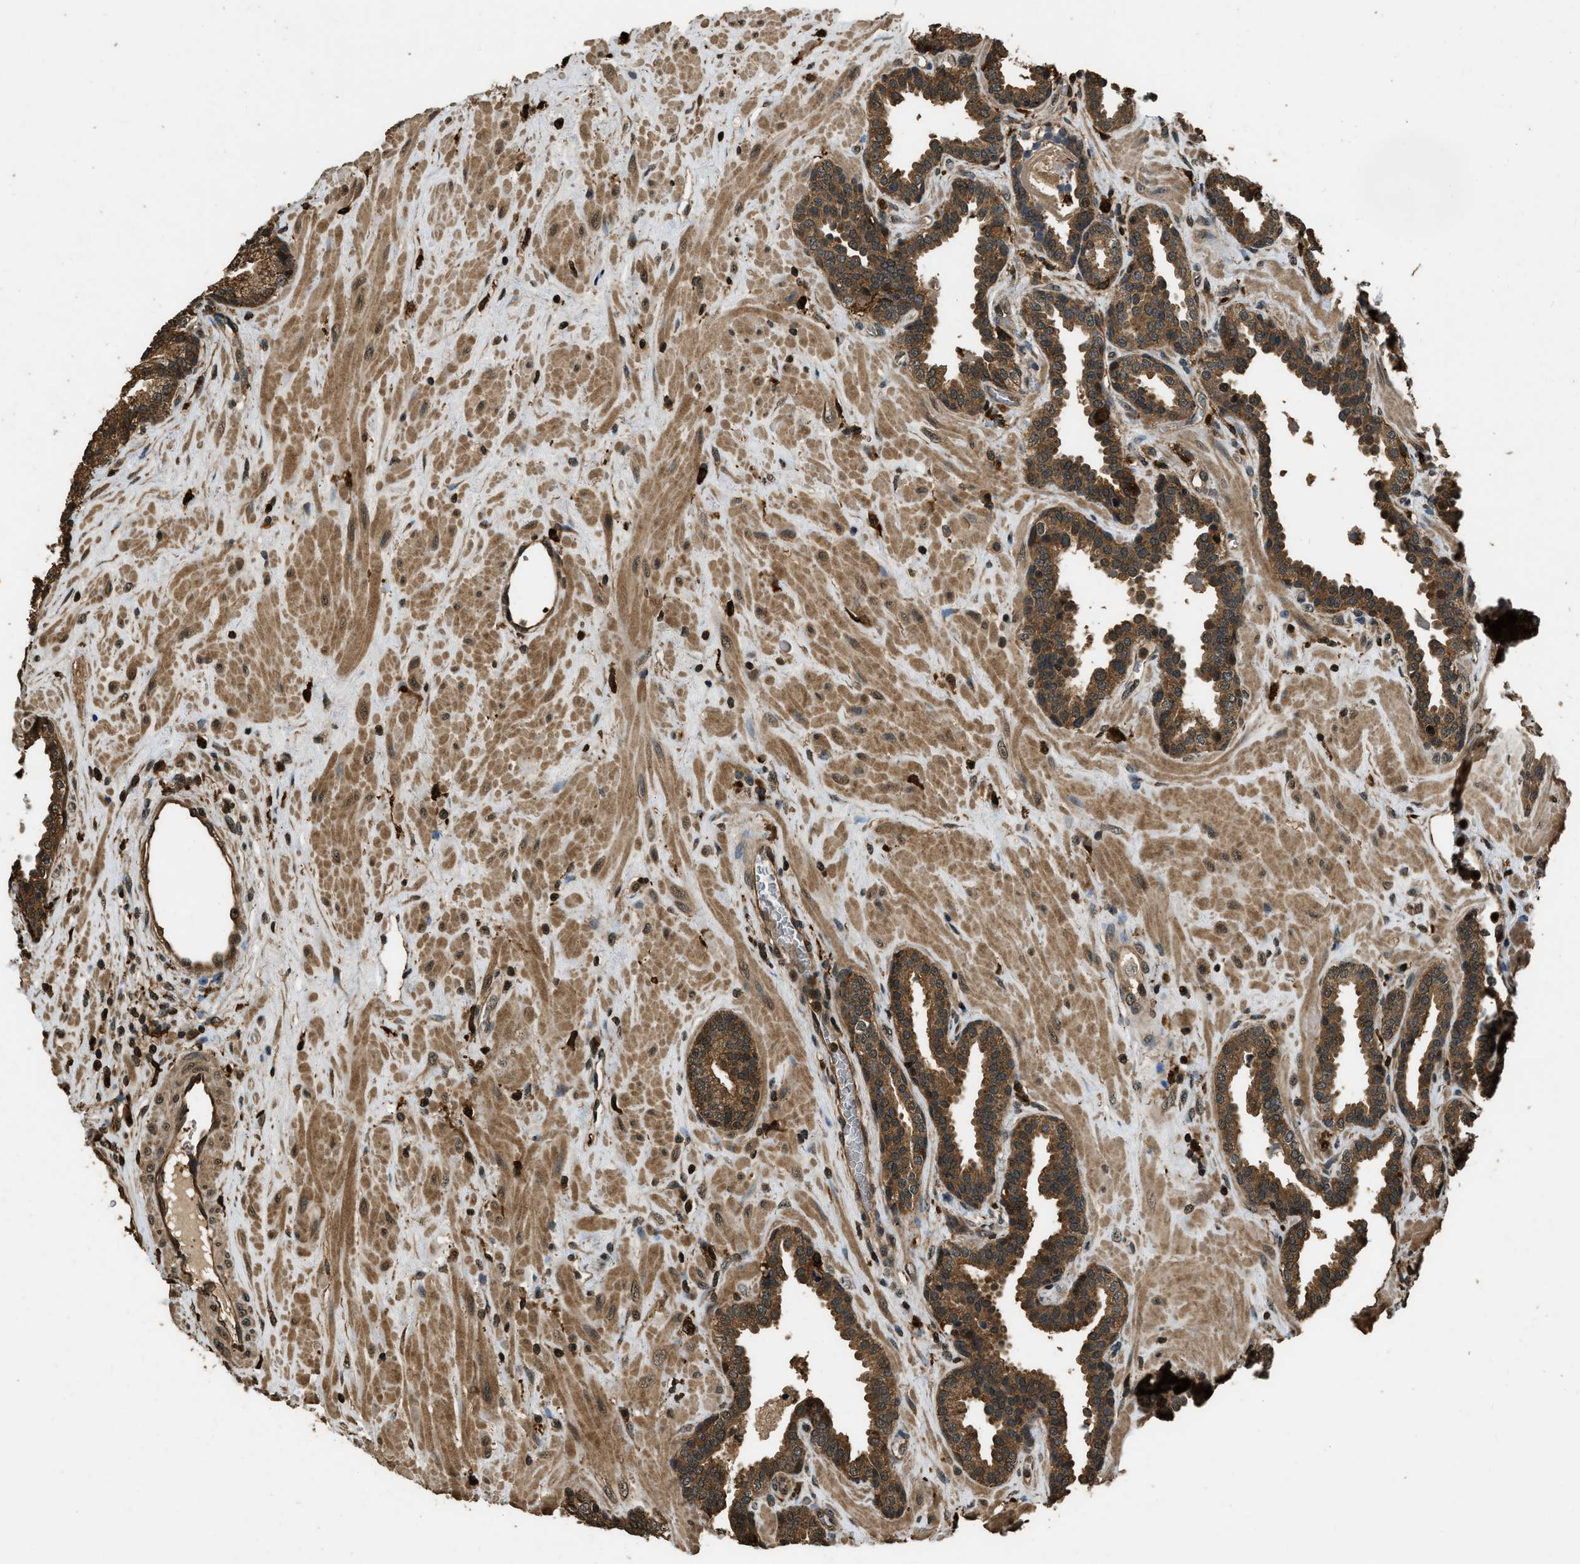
{"staining": {"intensity": "moderate", "quantity": ">75%", "location": "cytoplasmic/membranous"}, "tissue": "prostate", "cell_type": "Glandular cells", "image_type": "normal", "snomed": [{"axis": "morphology", "description": "Normal tissue, NOS"}, {"axis": "topography", "description": "Prostate"}], "caption": "Immunohistochemical staining of benign human prostate demonstrates >75% levels of moderate cytoplasmic/membranous protein expression in approximately >75% of glandular cells. (Stains: DAB in brown, nuclei in blue, Microscopy: brightfield microscopy at high magnification).", "gene": "RAP2A", "patient": {"sex": "male", "age": 51}}